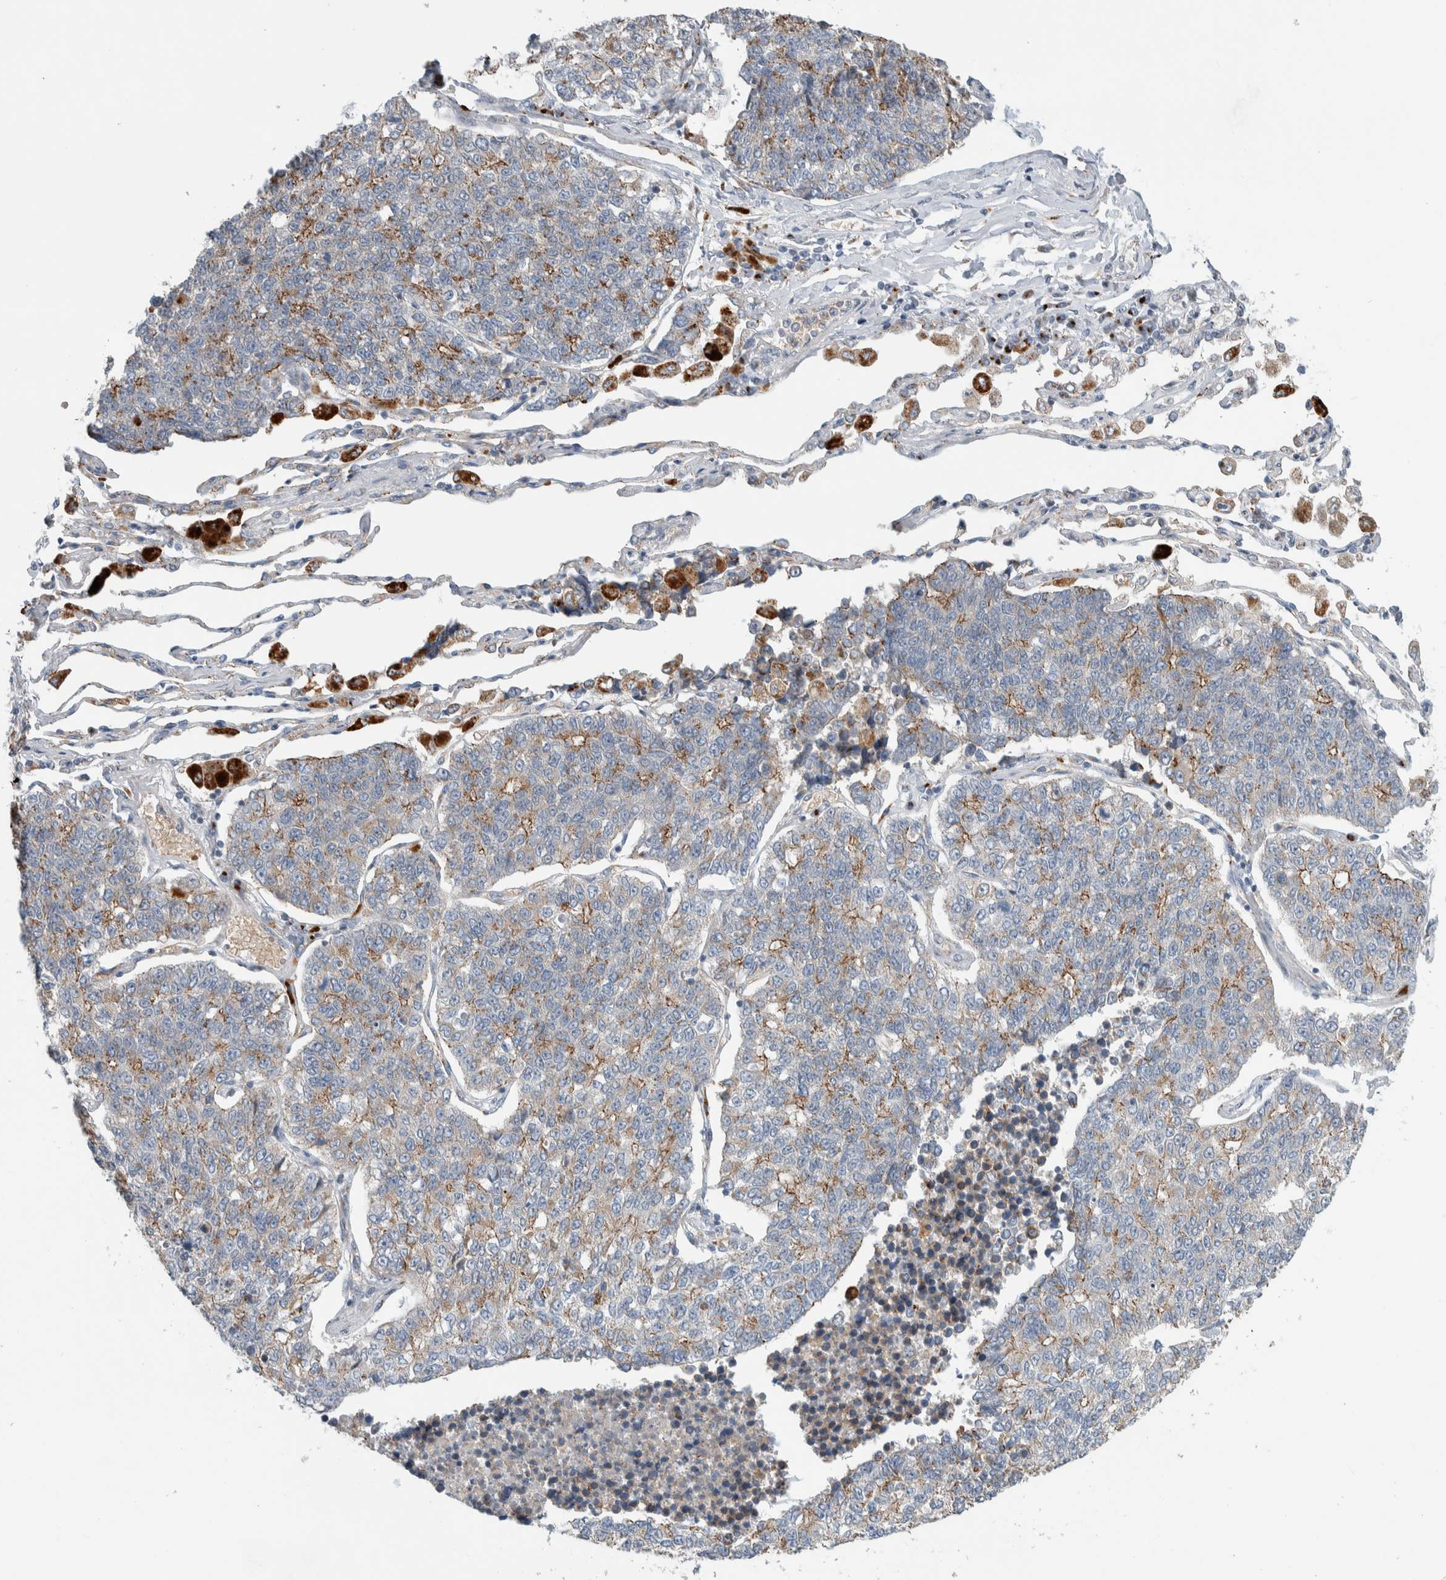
{"staining": {"intensity": "moderate", "quantity": "<25%", "location": "cytoplasmic/membranous"}, "tissue": "lung cancer", "cell_type": "Tumor cells", "image_type": "cancer", "snomed": [{"axis": "morphology", "description": "Adenocarcinoma, NOS"}, {"axis": "topography", "description": "Lung"}], "caption": "The photomicrograph displays immunohistochemical staining of lung cancer (adenocarcinoma). There is moderate cytoplasmic/membranous staining is identified in about <25% of tumor cells.", "gene": "SLC38A10", "patient": {"sex": "male", "age": 49}}